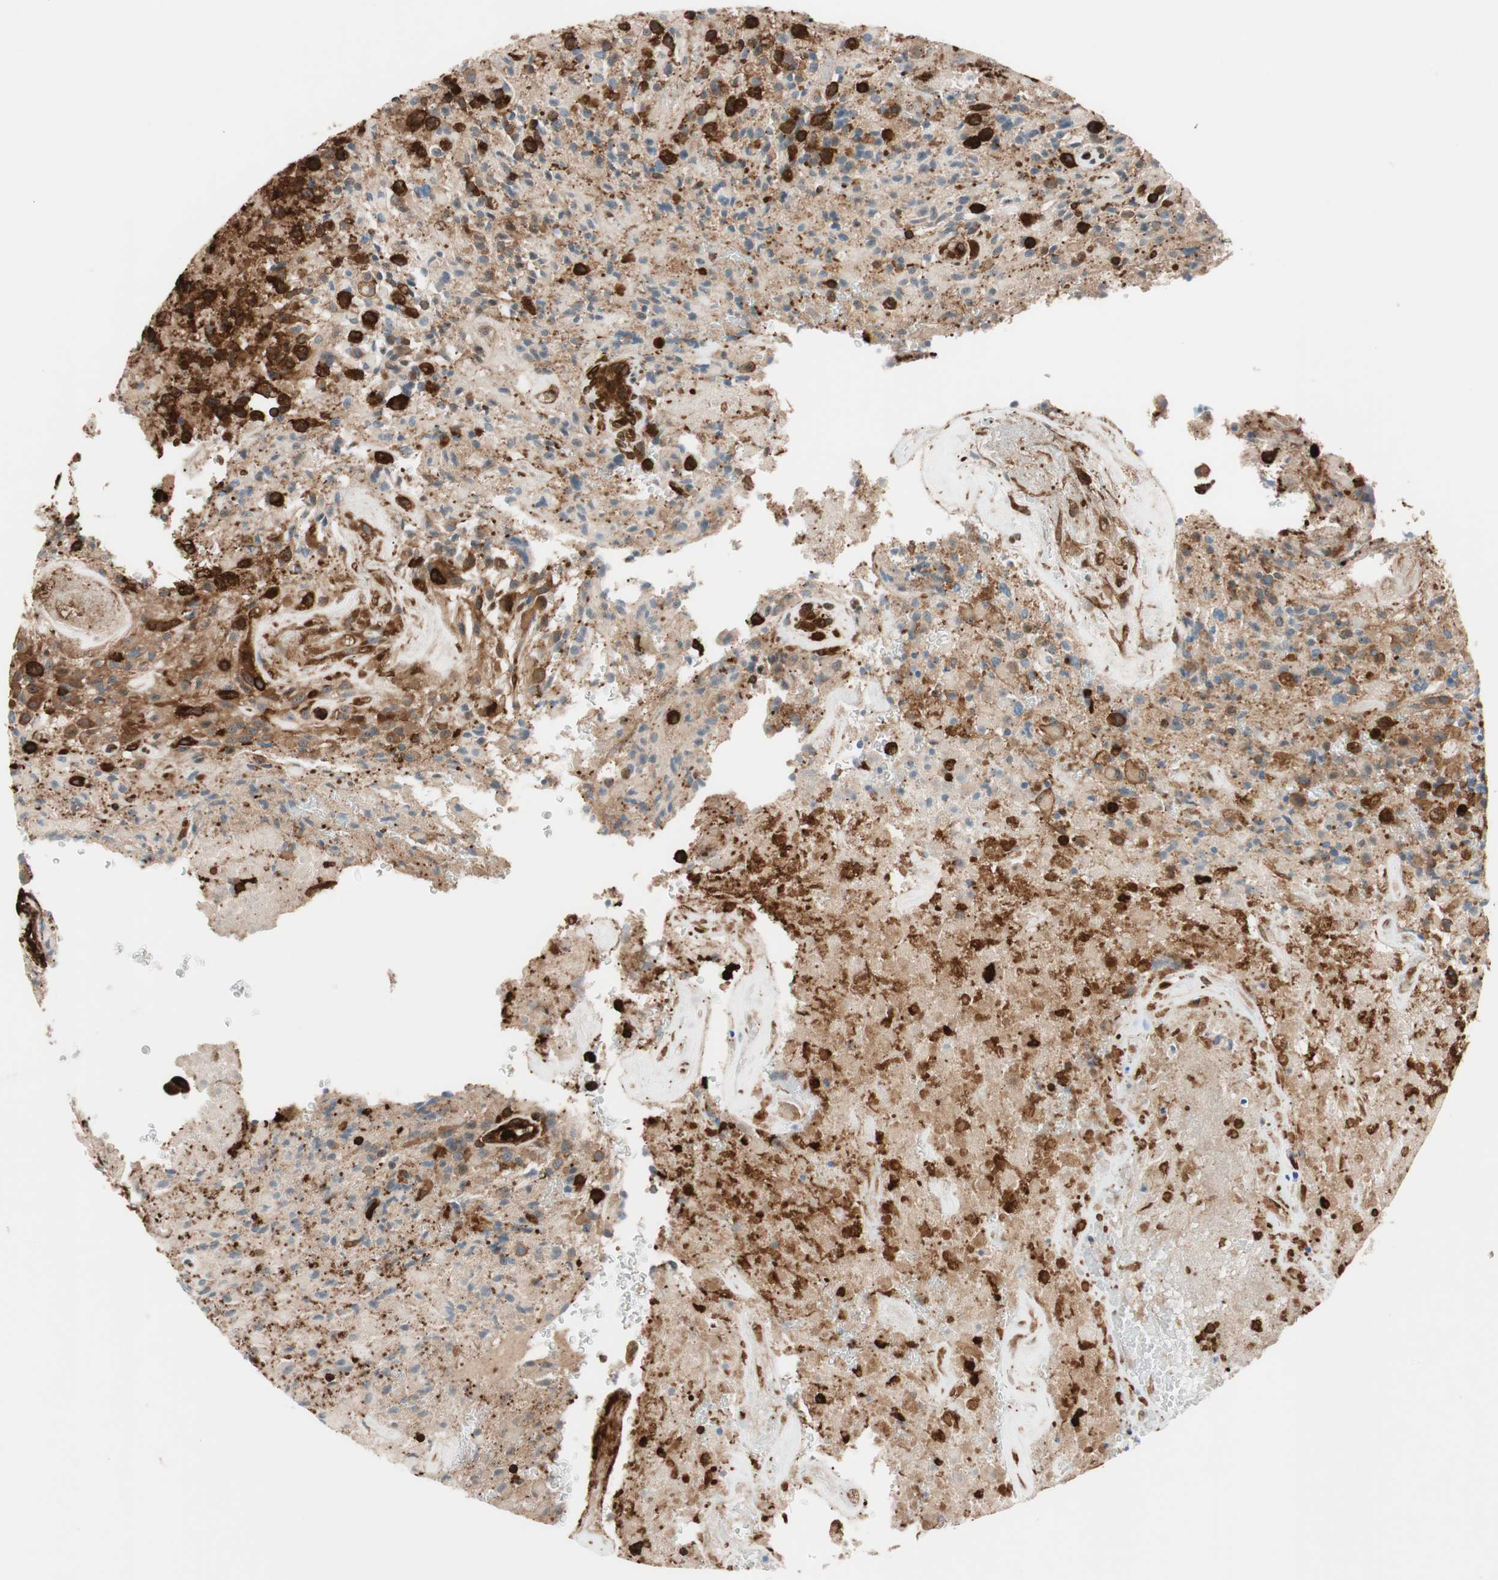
{"staining": {"intensity": "moderate", "quantity": ">75%", "location": "cytoplasmic/membranous"}, "tissue": "glioma", "cell_type": "Tumor cells", "image_type": "cancer", "snomed": [{"axis": "morphology", "description": "Glioma, malignant, High grade"}, {"axis": "topography", "description": "Brain"}], "caption": "Immunohistochemical staining of glioma exhibits medium levels of moderate cytoplasmic/membranous expression in approximately >75% of tumor cells.", "gene": "VASP", "patient": {"sex": "male", "age": 71}}